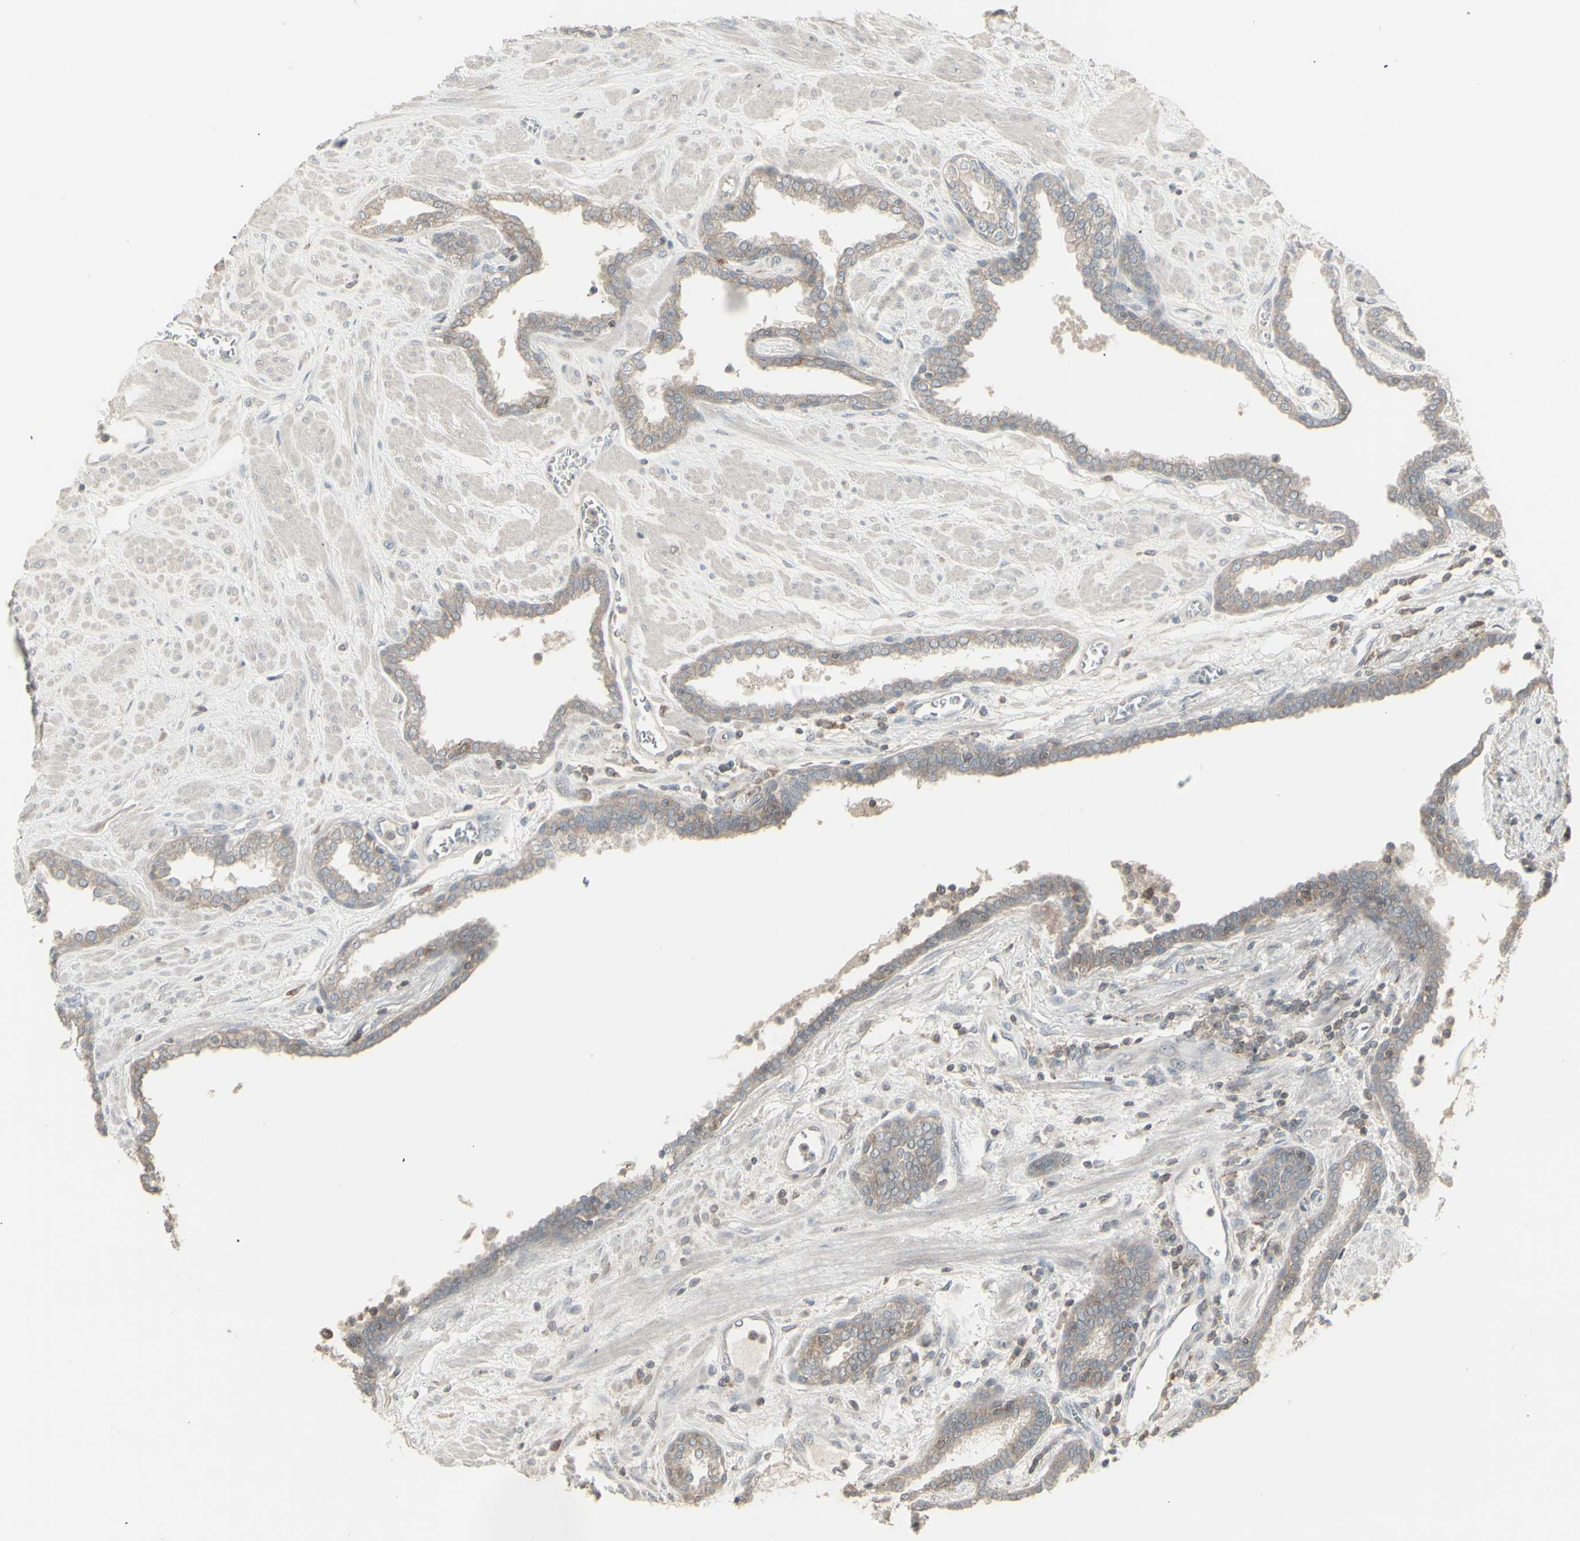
{"staining": {"intensity": "weak", "quantity": "25%-75%", "location": "cytoplasmic/membranous"}, "tissue": "prostate", "cell_type": "Glandular cells", "image_type": "normal", "snomed": [{"axis": "morphology", "description": "Normal tissue, NOS"}, {"axis": "topography", "description": "Prostate"}], "caption": "The image displays immunohistochemical staining of normal prostate. There is weak cytoplasmic/membranous positivity is appreciated in about 25%-75% of glandular cells. (IHC, brightfield microscopy, high magnification).", "gene": "CSK", "patient": {"sex": "male", "age": 51}}